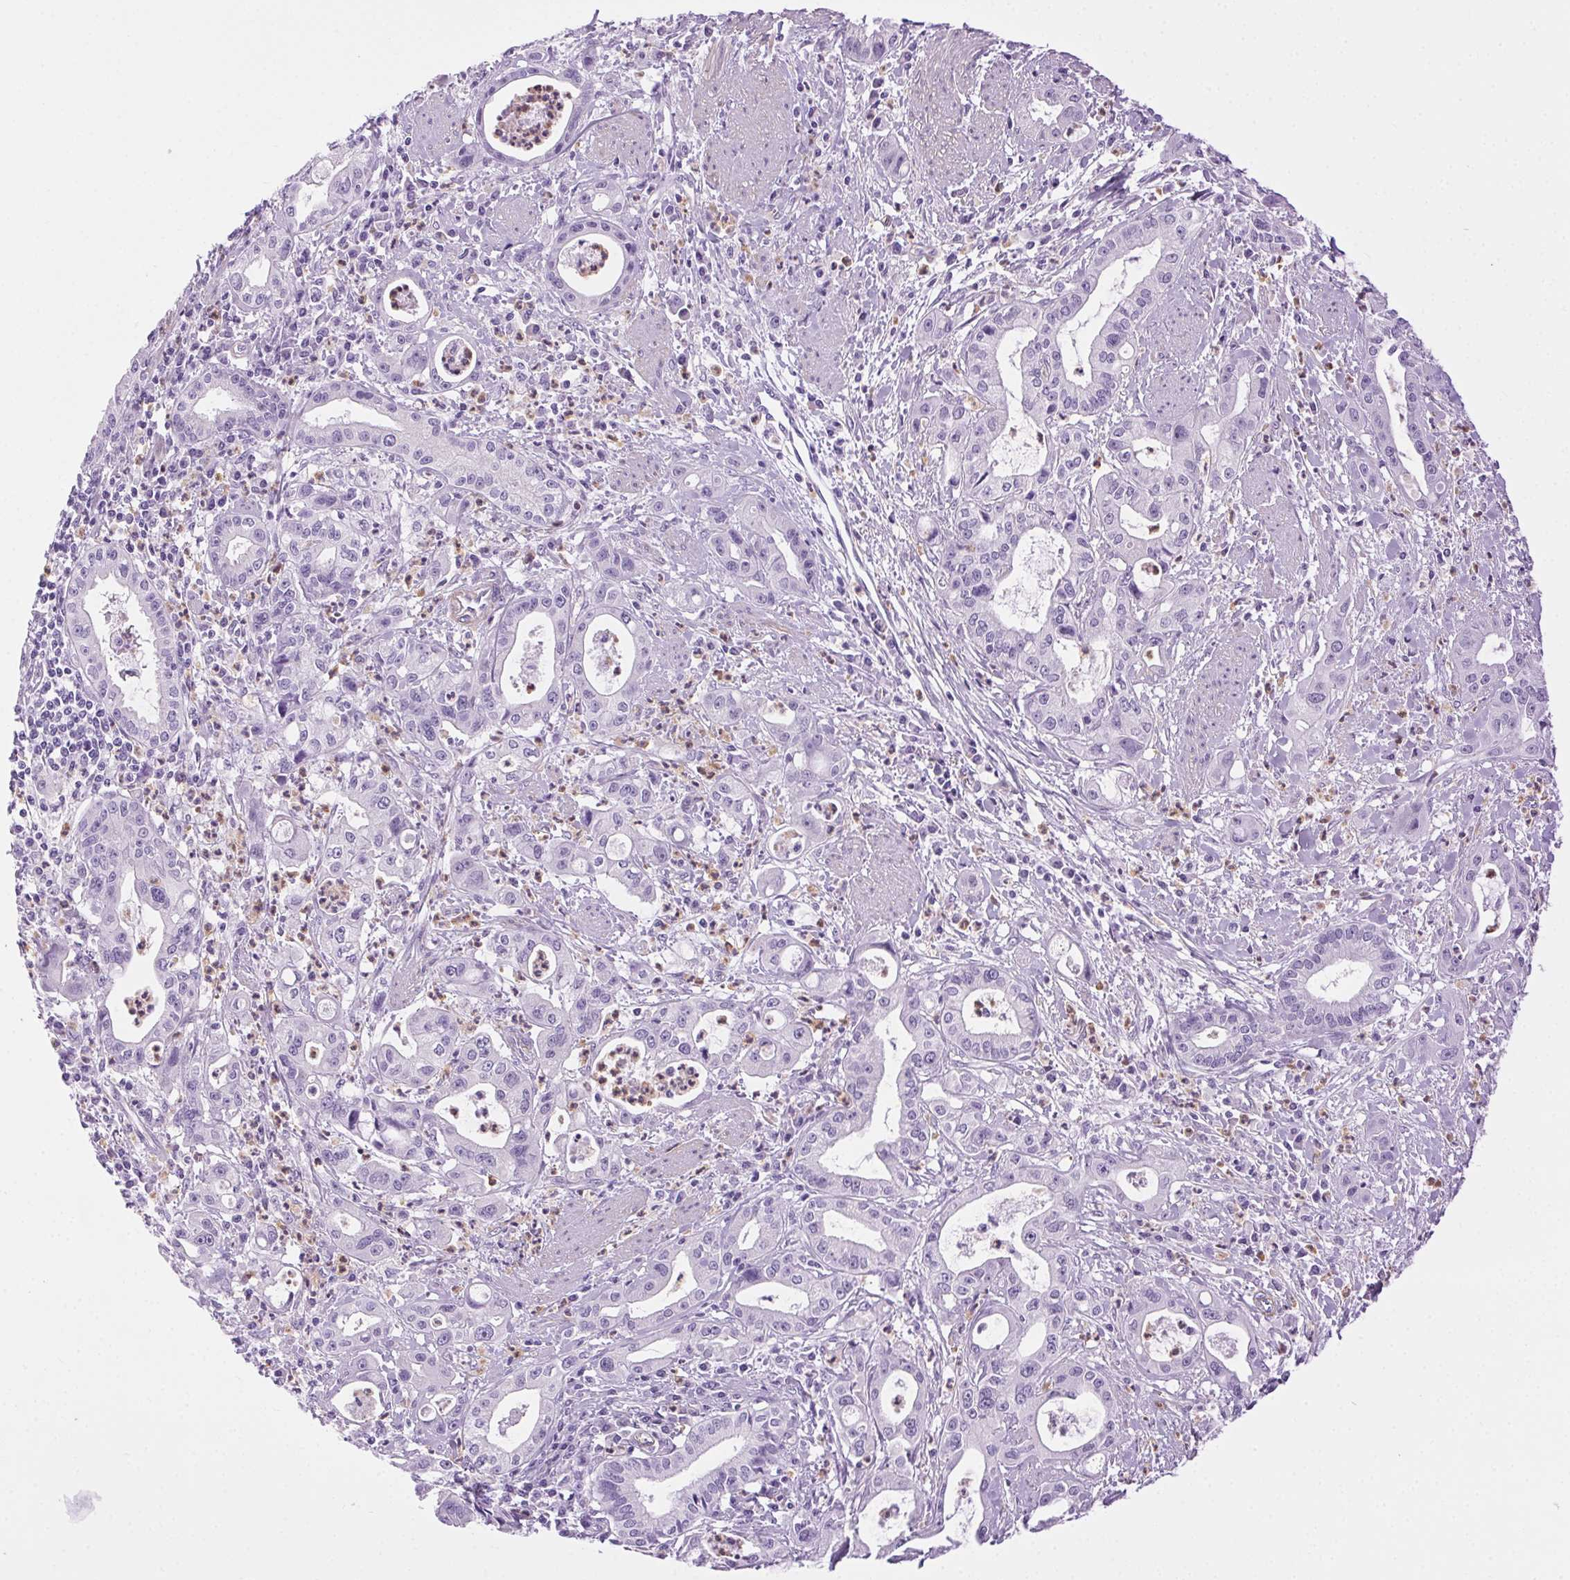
{"staining": {"intensity": "negative", "quantity": "none", "location": "none"}, "tissue": "pancreatic cancer", "cell_type": "Tumor cells", "image_type": "cancer", "snomed": [{"axis": "morphology", "description": "Adenocarcinoma, NOS"}, {"axis": "topography", "description": "Pancreas"}], "caption": "The micrograph demonstrates no staining of tumor cells in pancreatic cancer (adenocarcinoma).", "gene": "SHCBP1L", "patient": {"sex": "male", "age": 72}}